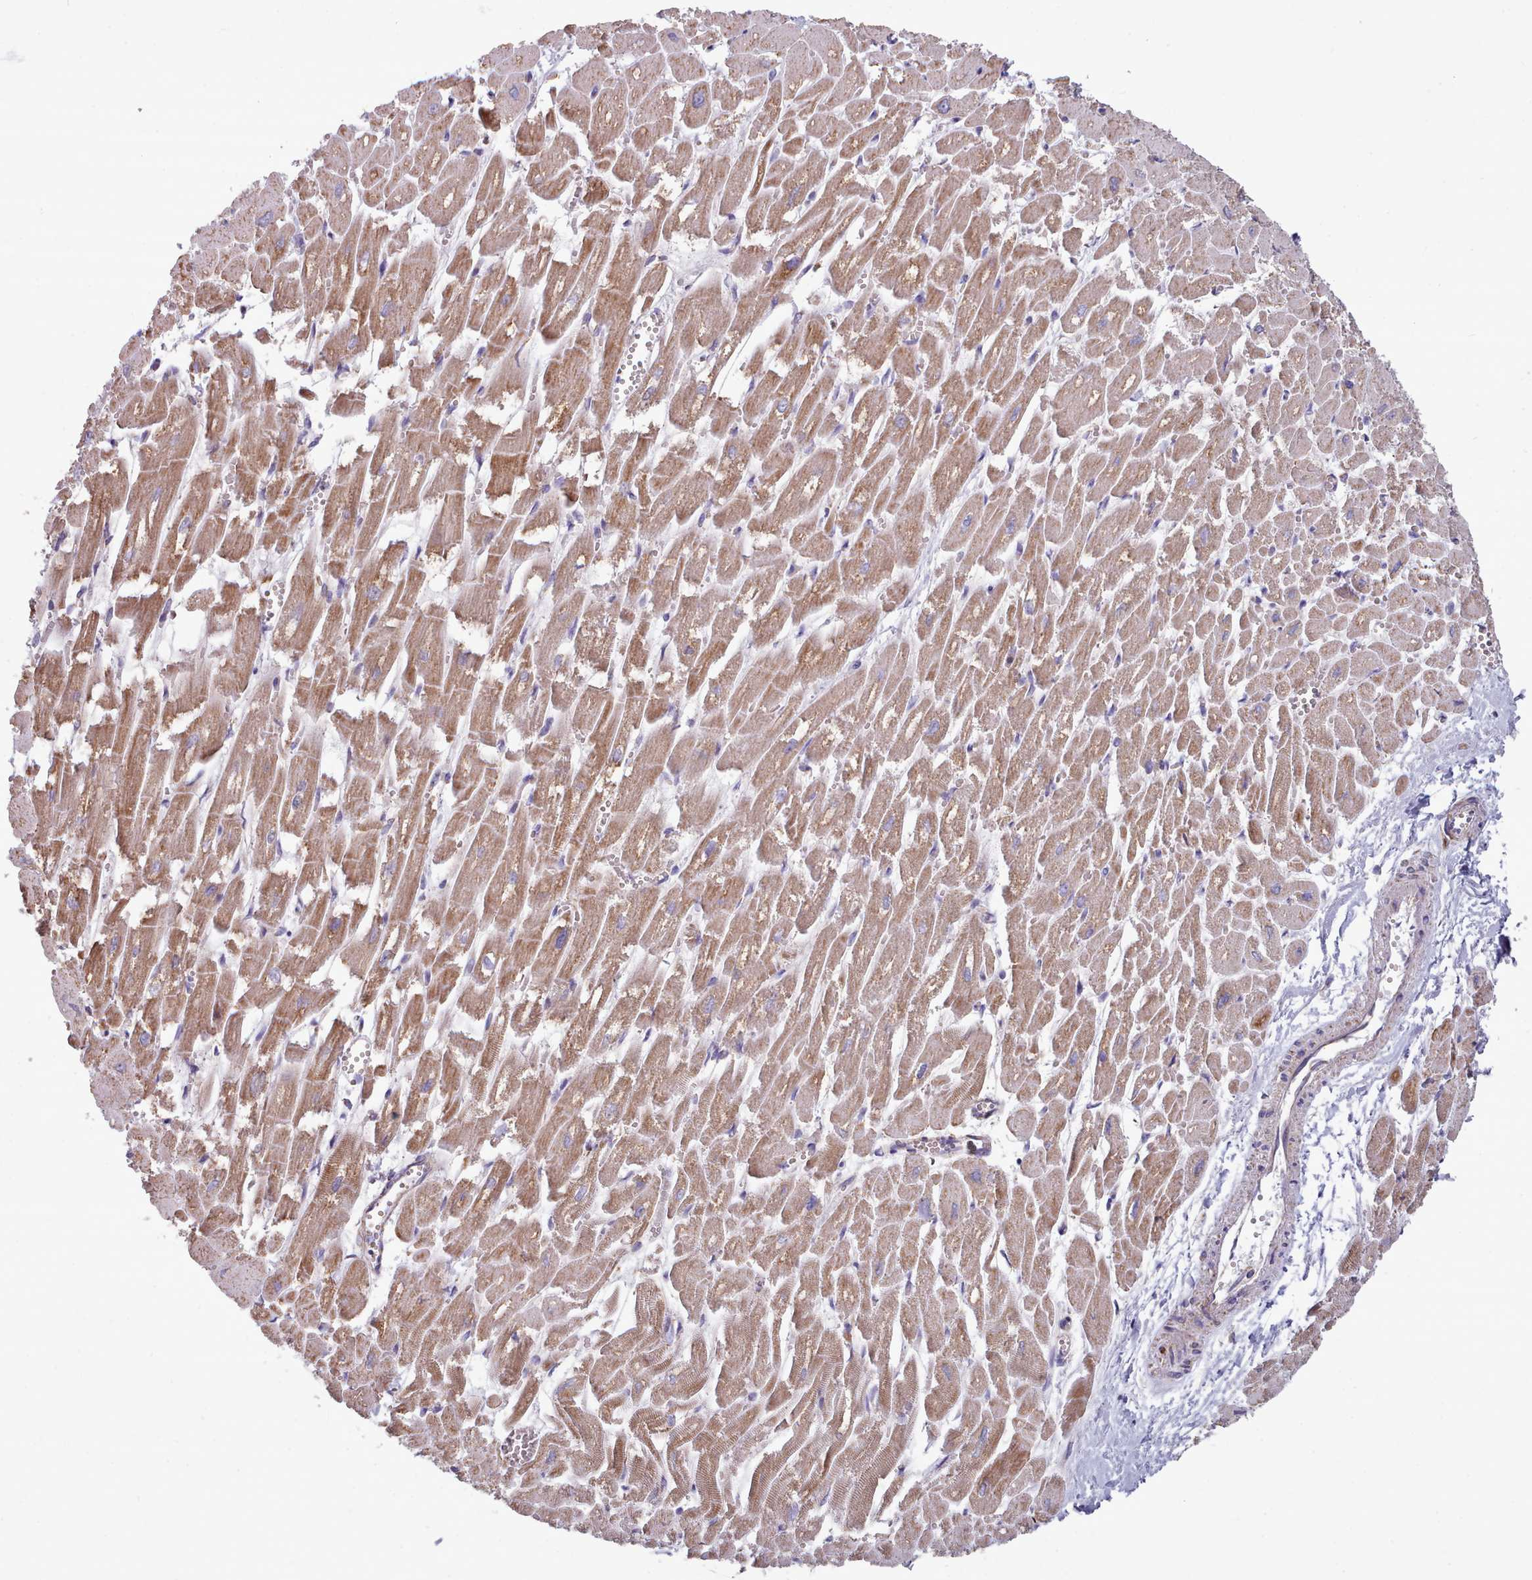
{"staining": {"intensity": "moderate", "quantity": ">75%", "location": "cytoplasmic/membranous"}, "tissue": "heart muscle", "cell_type": "Cardiomyocytes", "image_type": "normal", "snomed": [{"axis": "morphology", "description": "Normal tissue, NOS"}, {"axis": "topography", "description": "Heart"}], "caption": "An image of heart muscle stained for a protein demonstrates moderate cytoplasmic/membranous brown staining in cardiomyocytes.", "gene": "SRP54", "patient": {"sex": "male", "age": 54}}